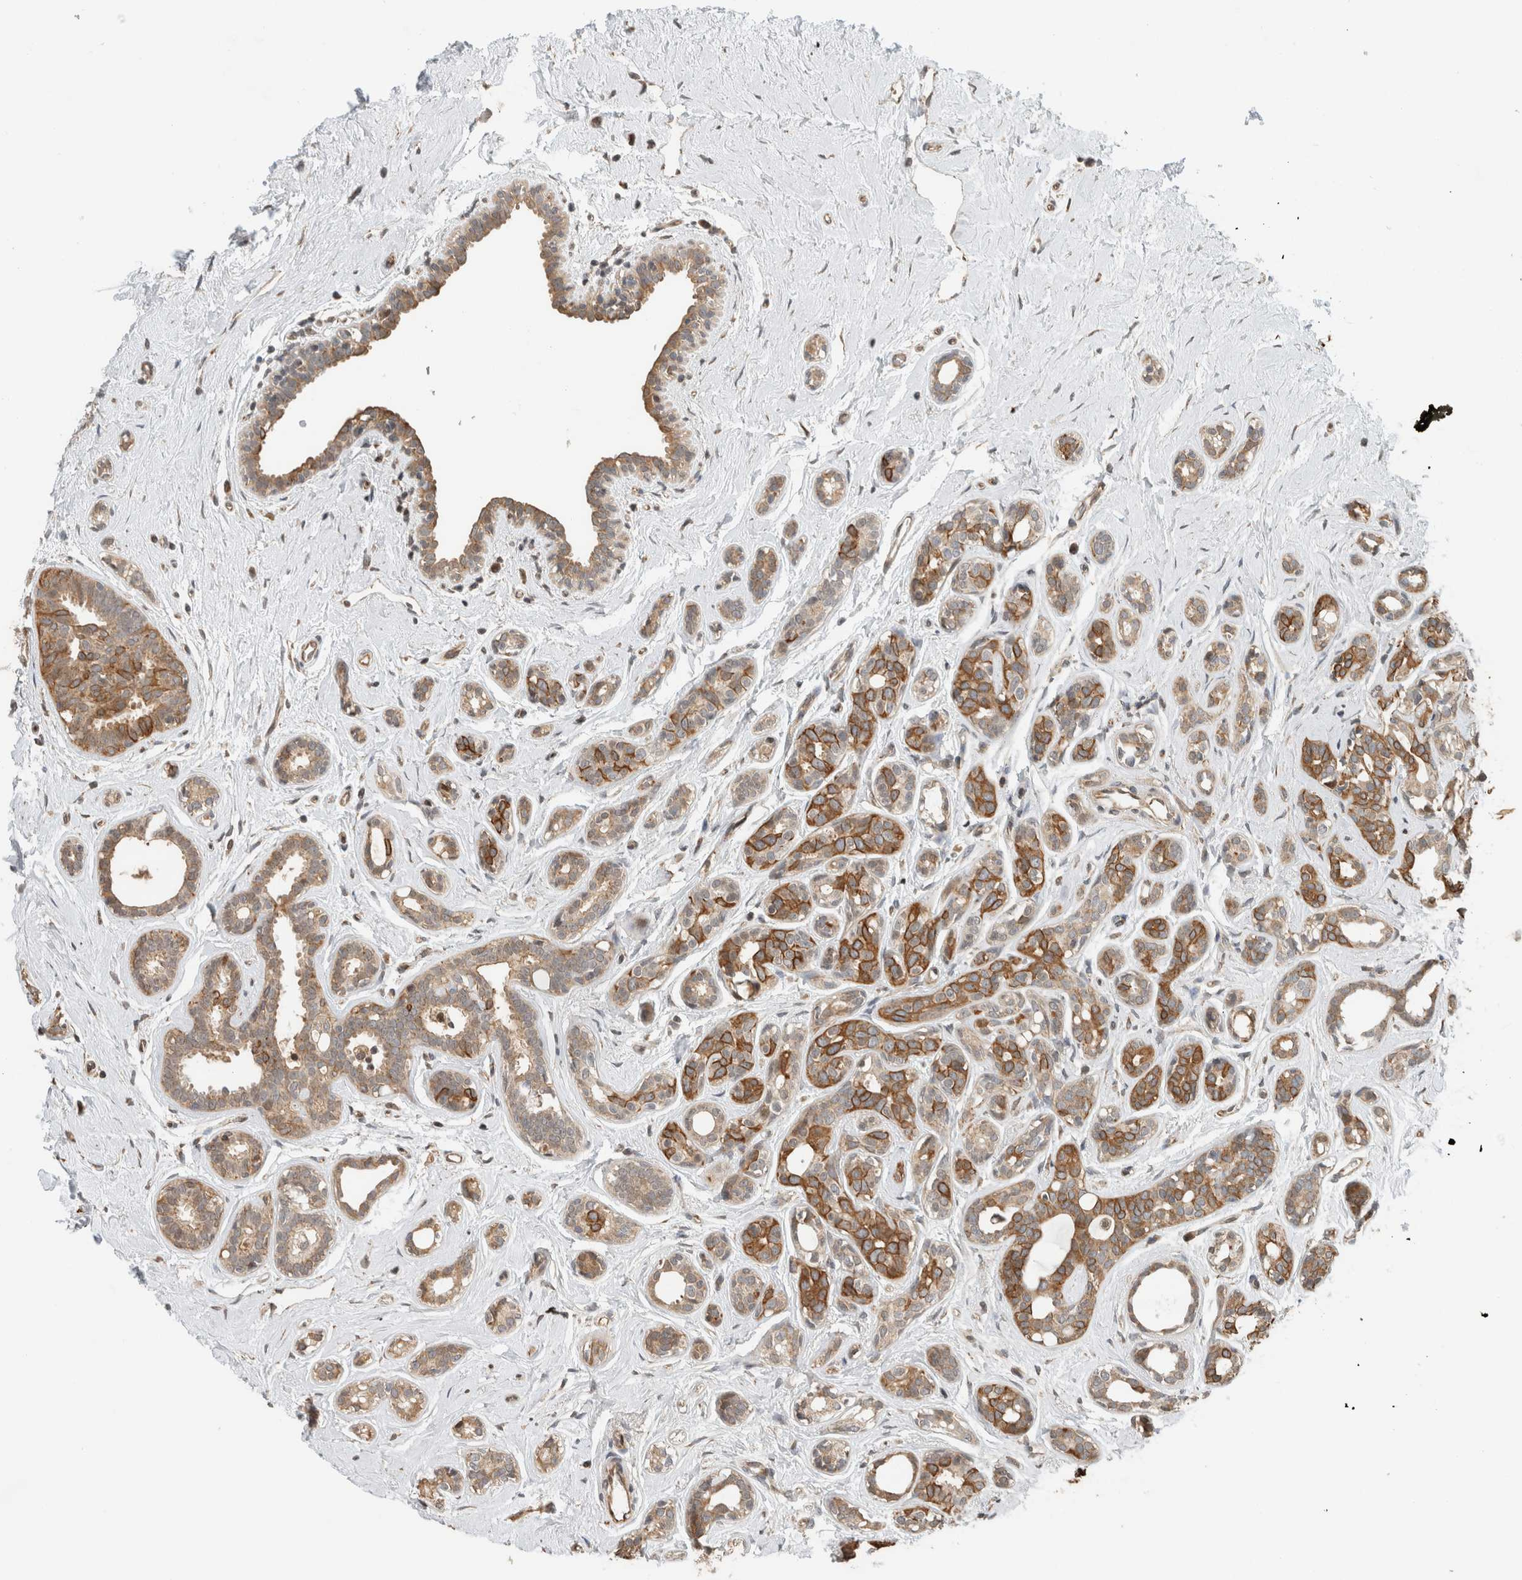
{"staining": {"intensity": "moderate", "quantity": ">75%", "location": "cytoplasmic/membranous"}, "tissue": "breast cancer", "cell_type": "Tumor cells", "image_type": "cancer", "snomed": [{"axis": "morphology", "description": "Duct carcinoma"}, {"axis": "topography", "description": "Breast"}], "caption": "The micrograph demonstrates a brown stain indicating the presence of a protein in the cytoplasmic/membranous of tumor cells in breast invasive ductal carcinoma.", "gene": "GINS4", "patient": {"sex": "female", "age": 55}}